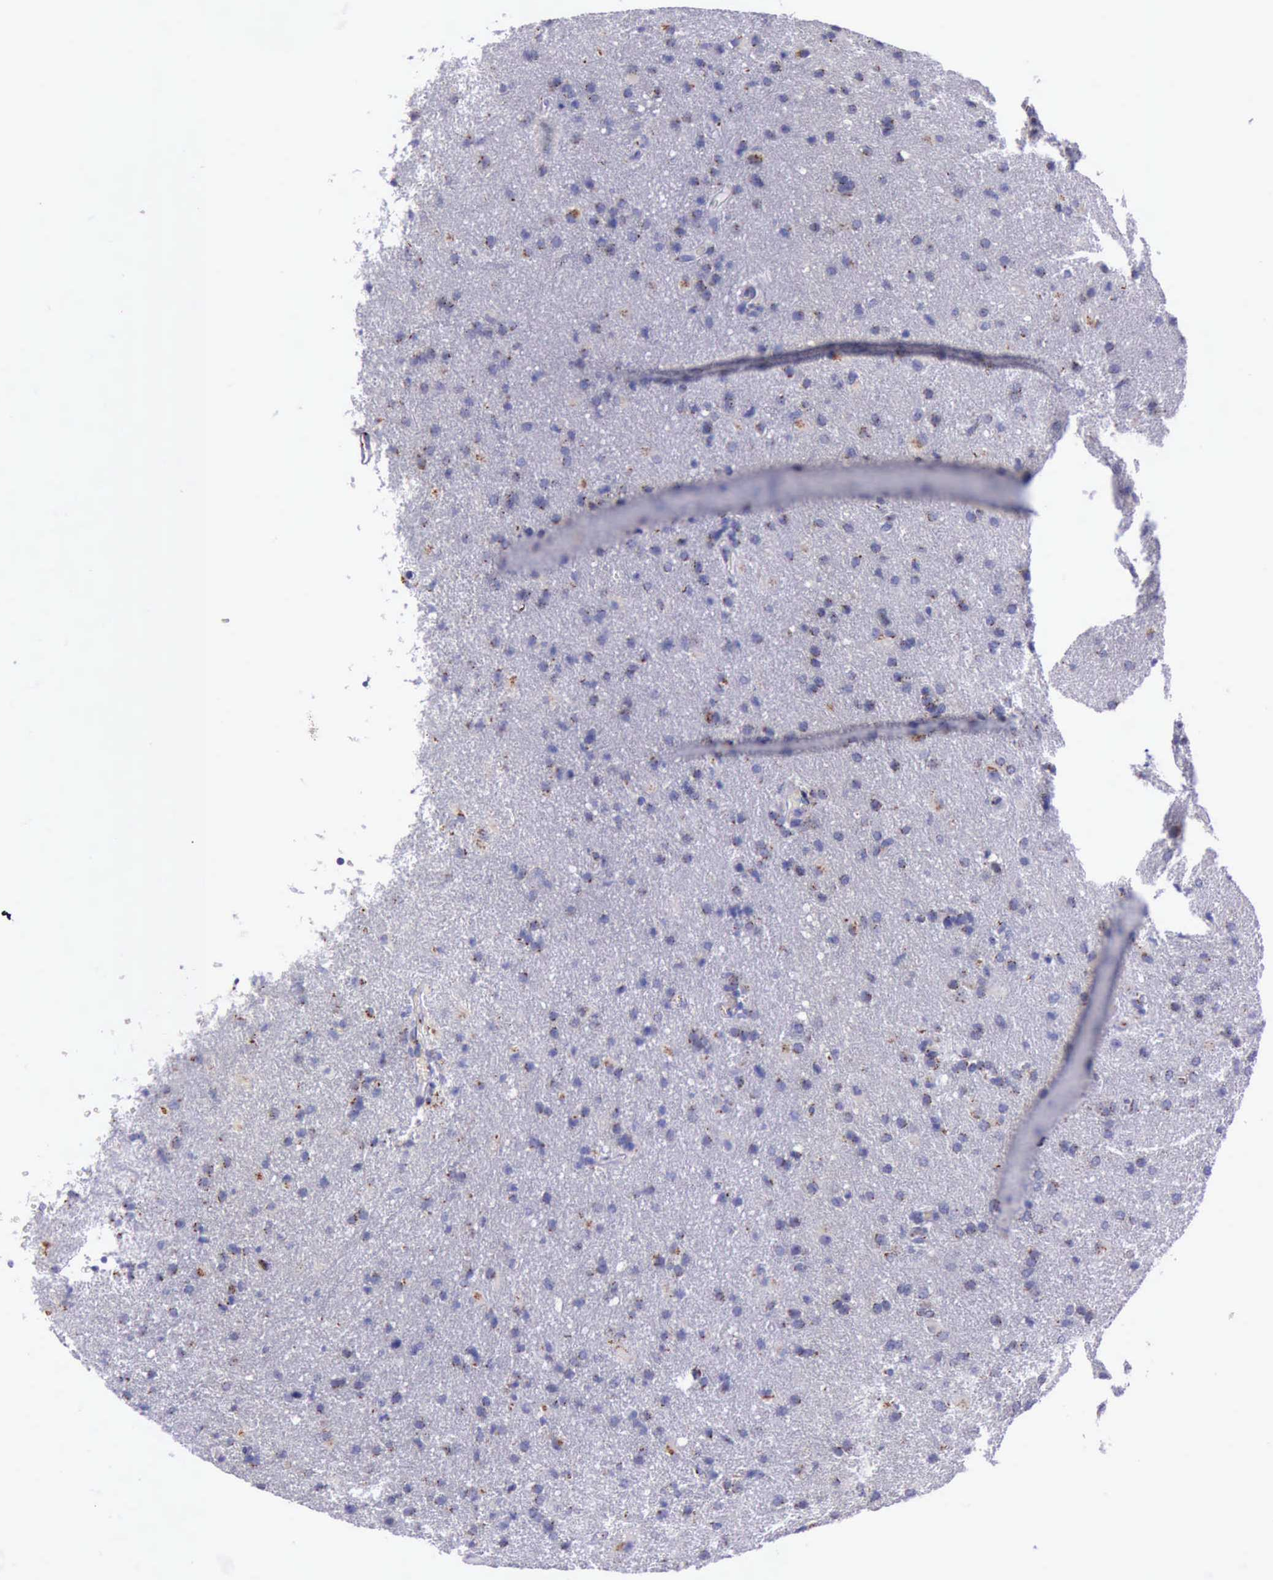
{"staining": {"intensity": "strong", "quantity": ">75%", "location": "cytoplasmic/membranous"}, "tissue": "glioma", "cell_type": "Tumor cells", "image_type": "cancer", "snomed": [{"axis": "morphology", "description": "Glioma, malignant, High grade"}, {"axis": "topography", "description": "Brain"}], "caption": "High-magnification brightfield microscopy of glioma stained with DAB (brown) and counterstained with hematoxylin (blue). tumor cells exhibit strong cytoplasmic/membranous positivity is present in about>75% of cells.", "gene": "GOLGA5", "patient": {"sex": "male", "age": 68}}